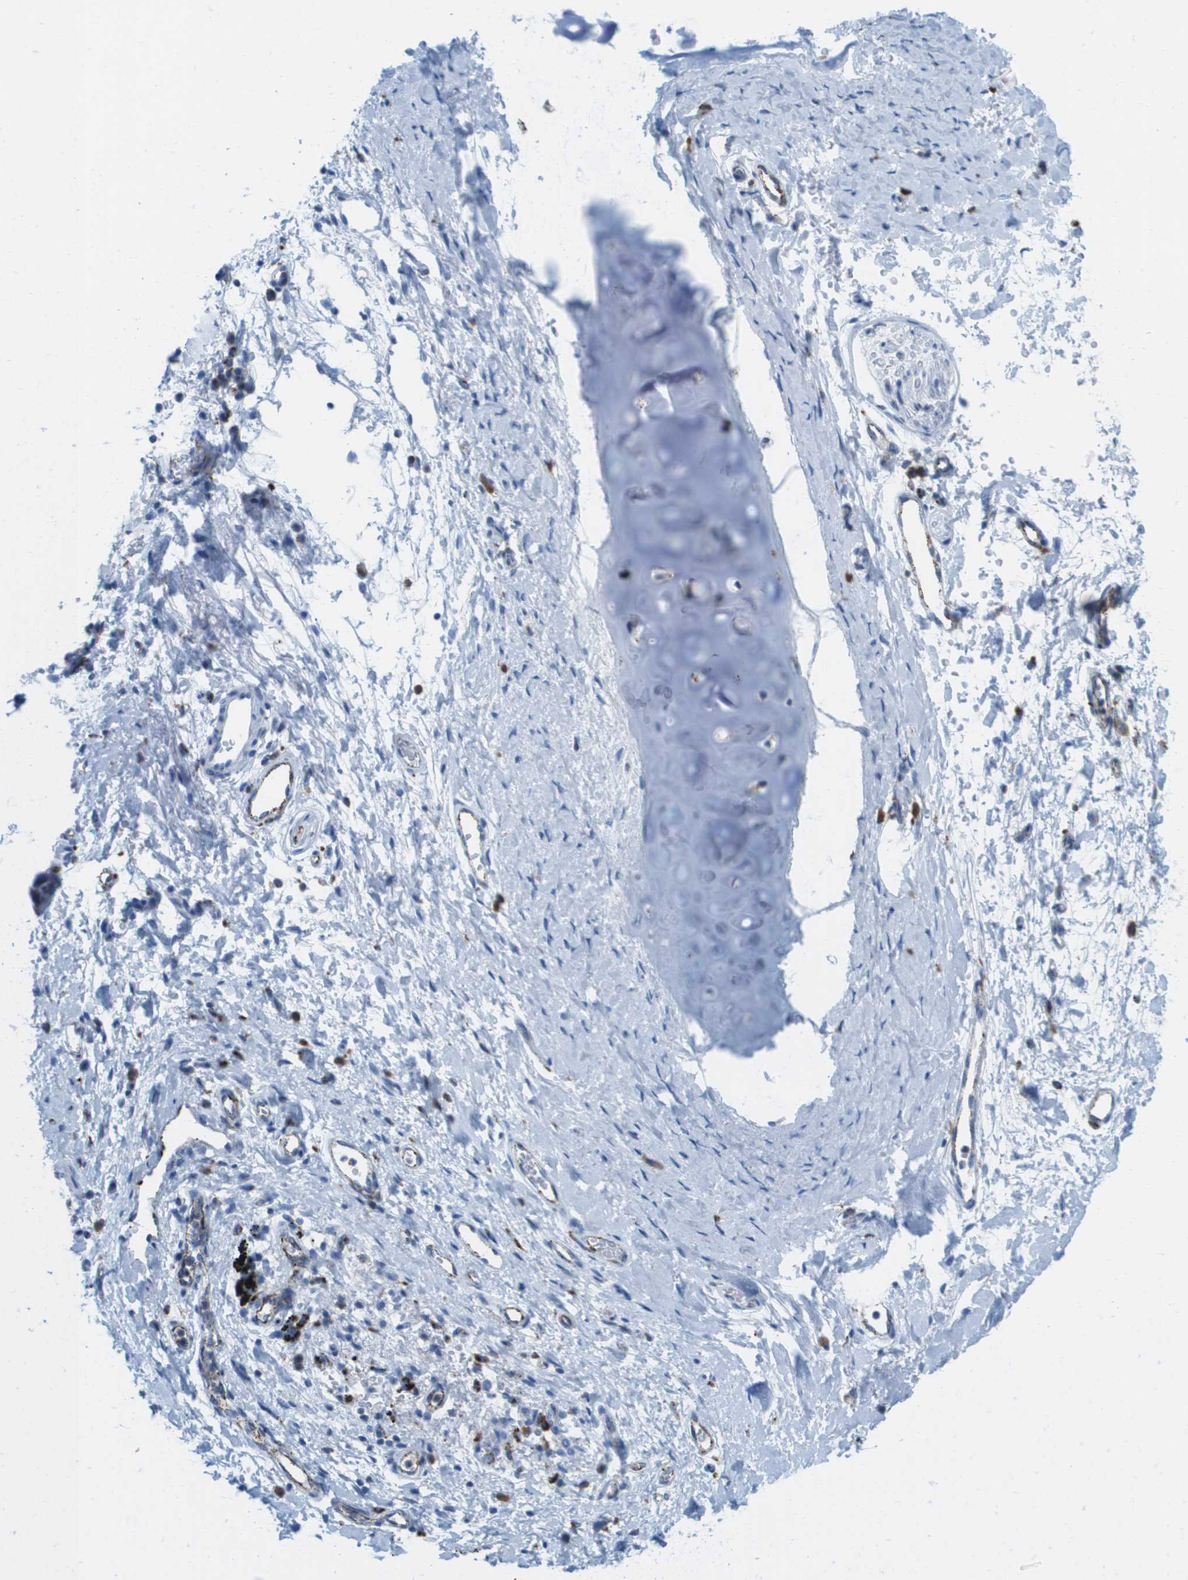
{"staining": {"intensity": "negative", "quantity": "none", "location": "none"}, "tissue": "adipose tissue", "cell_type": "Adipocytes", "image_type": "normal", "snomed": [{"axis": "morphology", "description": "Normal tissue, NOS"}, {"axis": "topography", "description": "Cartilage tissue"}, {"axis": "topography", "description": "Bronchus"}], "caption": "High power microscopy image of an IHC image of unremarkable adipose tissue, revealing no significant positivity in adipocytes. (Brightfield microscopy of DAB (3,3'-diaminobenzidine) immunohistochemistry (IHC) at high magnification).", "gene": "PRCP", "patient": {"sex": "female", "age": 53}}